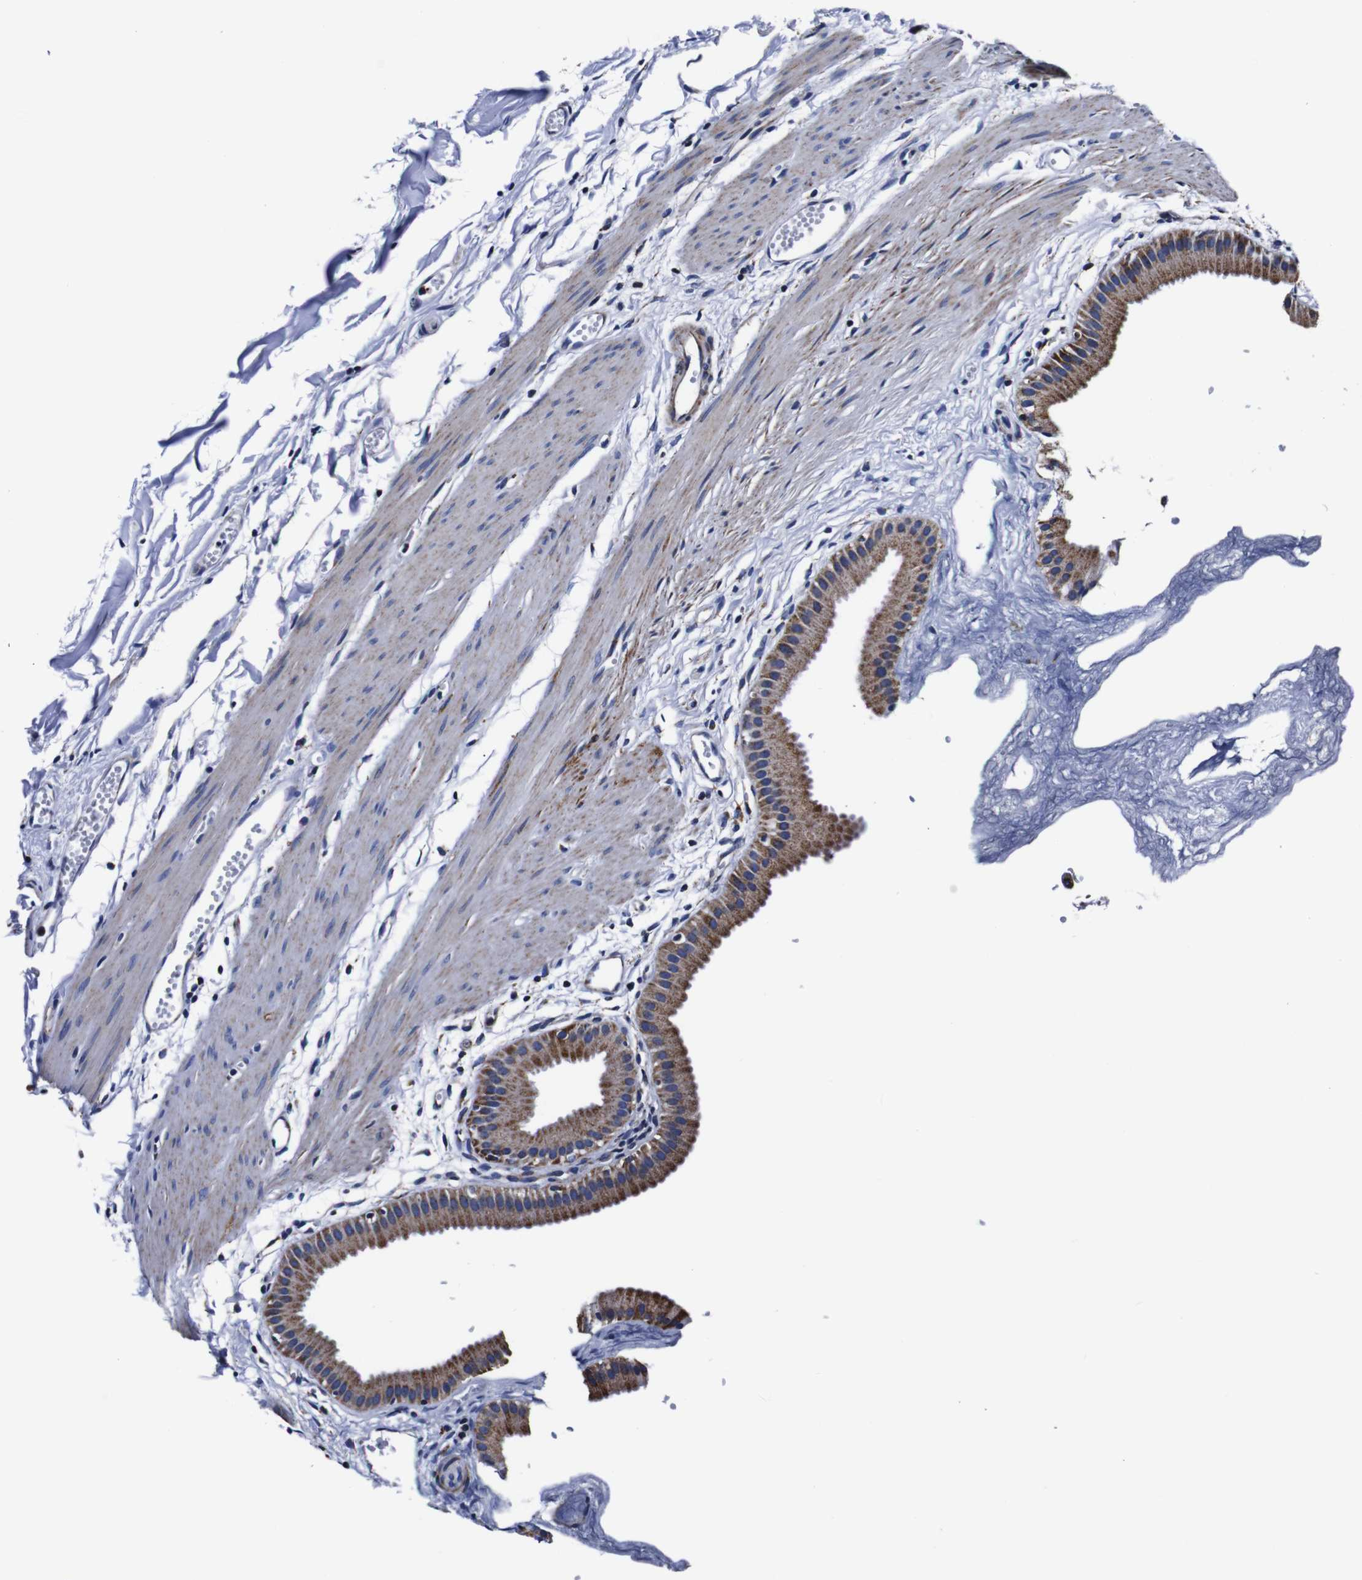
{"staining": {"intensity": "moderate", "quantity": ">75%", "location": "cytoplasmic/membranous"}, "tissue": "gallbladder", "cell_type": "Glandular cells", "image_type": "normal", "snomed": [{"axis": "morphology", "description": "Normal tissue, NOS"}, {"axis": "topography", "description": "Gallbladder"}], "caption": "High-power microscopy captured an immunohistochemistry histopathology image of unremarkable gallbladder, revealing moderate cytoplasmic/membranous expression in approximately >75% of glandular cells.", "gene": "FKBP9", "patient": {"sex": "female", "age": 64}}